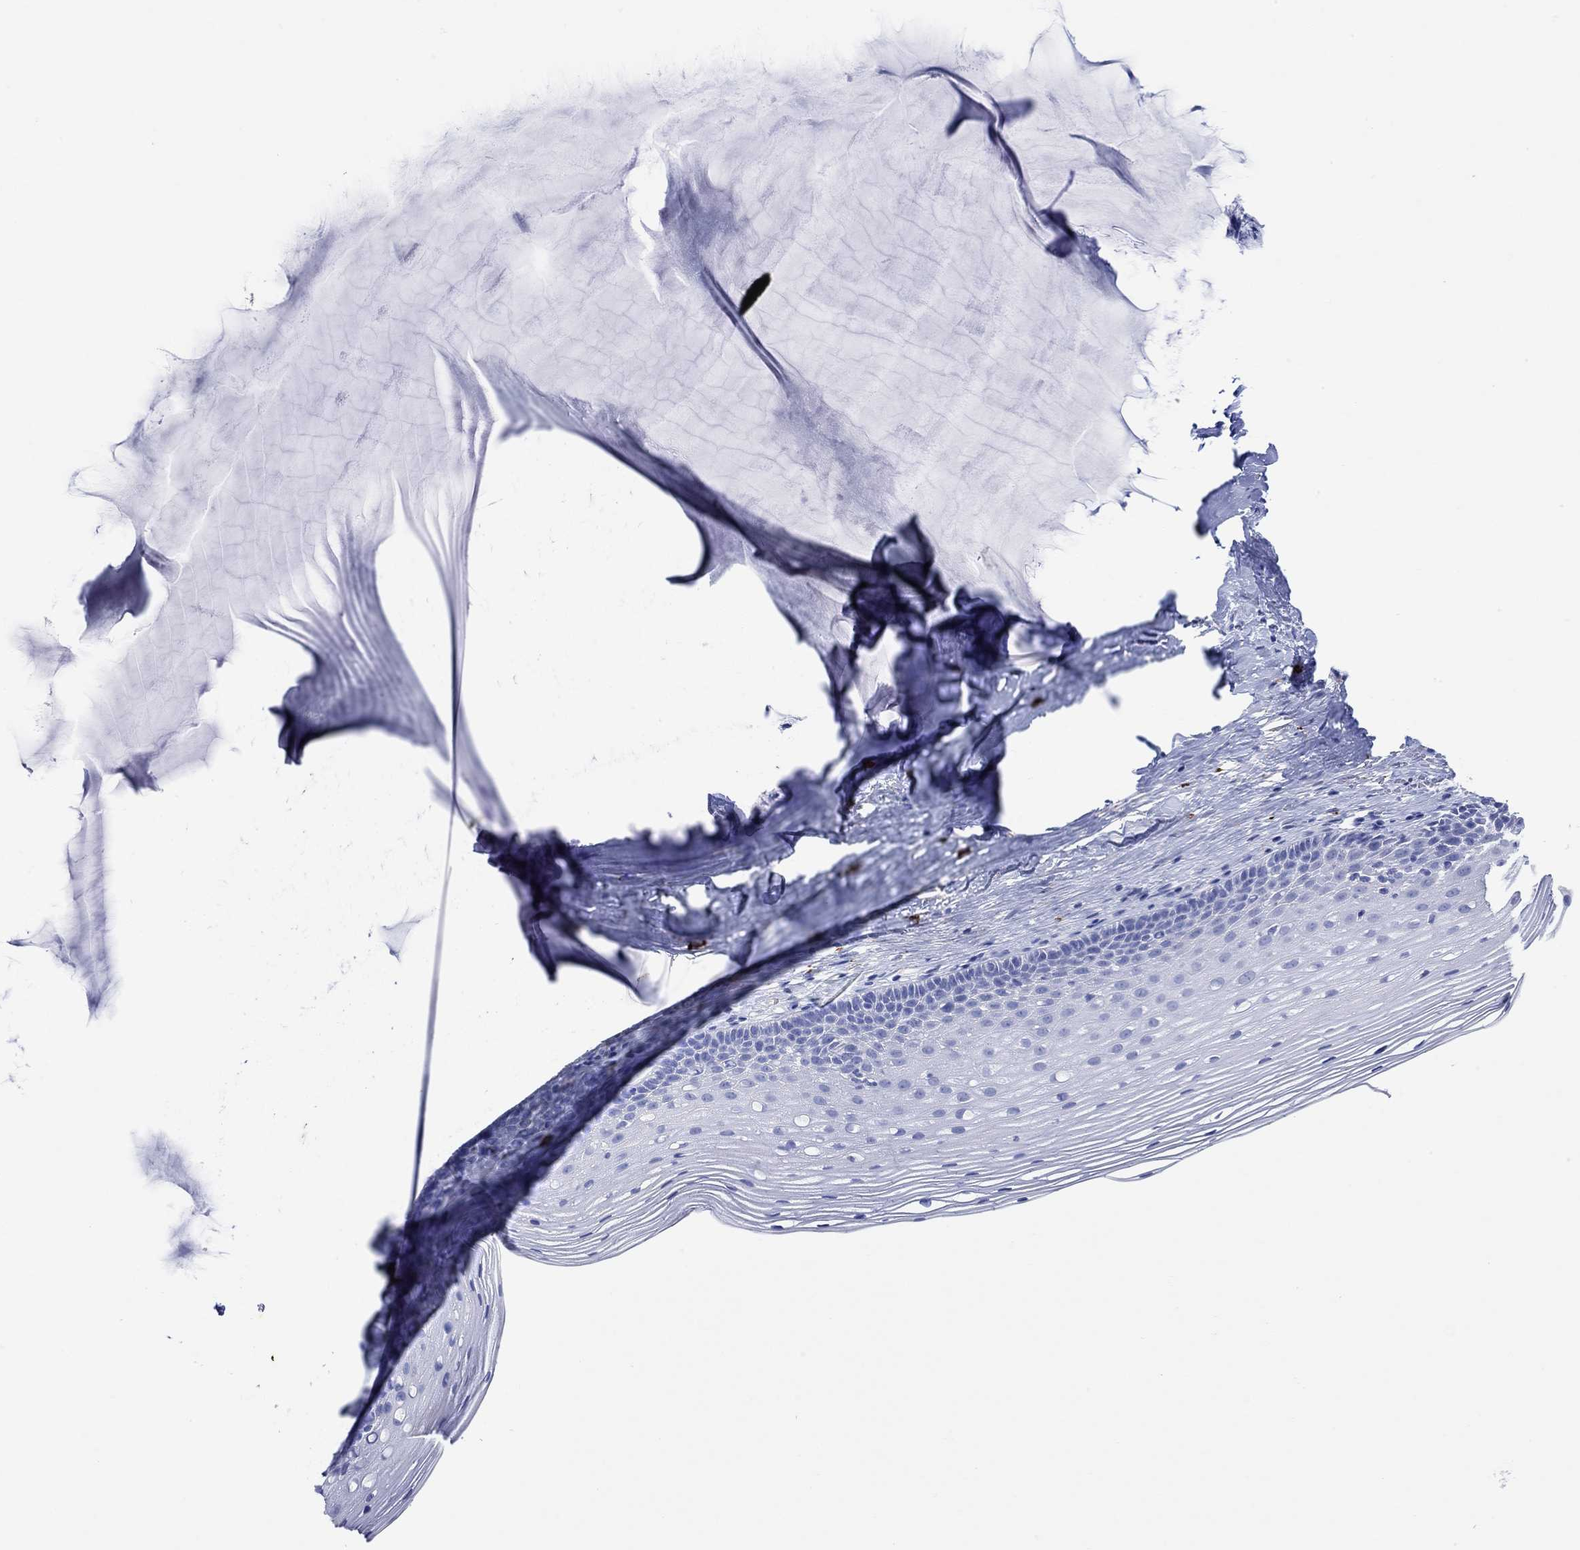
{"staining": {"intensity": "negative", "quantity": "none", "location": "none"}, "tissue": "cervix", "cell_type": "Glandular cells", "image_type": "normal", "snomed": [{"axis": "morphology", "description": "Normal tissue, NOS"}, {"axis": "topography", "description": "Cervix"}], "caption": "Immunohistochemistry (IHC) image of normal human cervix stained for a protein (brown), which shows no positivity in glandular cells. Brightfield microscopy of IHC stained with DAB (3,3'-diaminobenzidine) (brown) and hematoxylin (blue), captured at high magnification.", "gene": "P2RY6", "patient": {"sex": "female", "age": 40}}